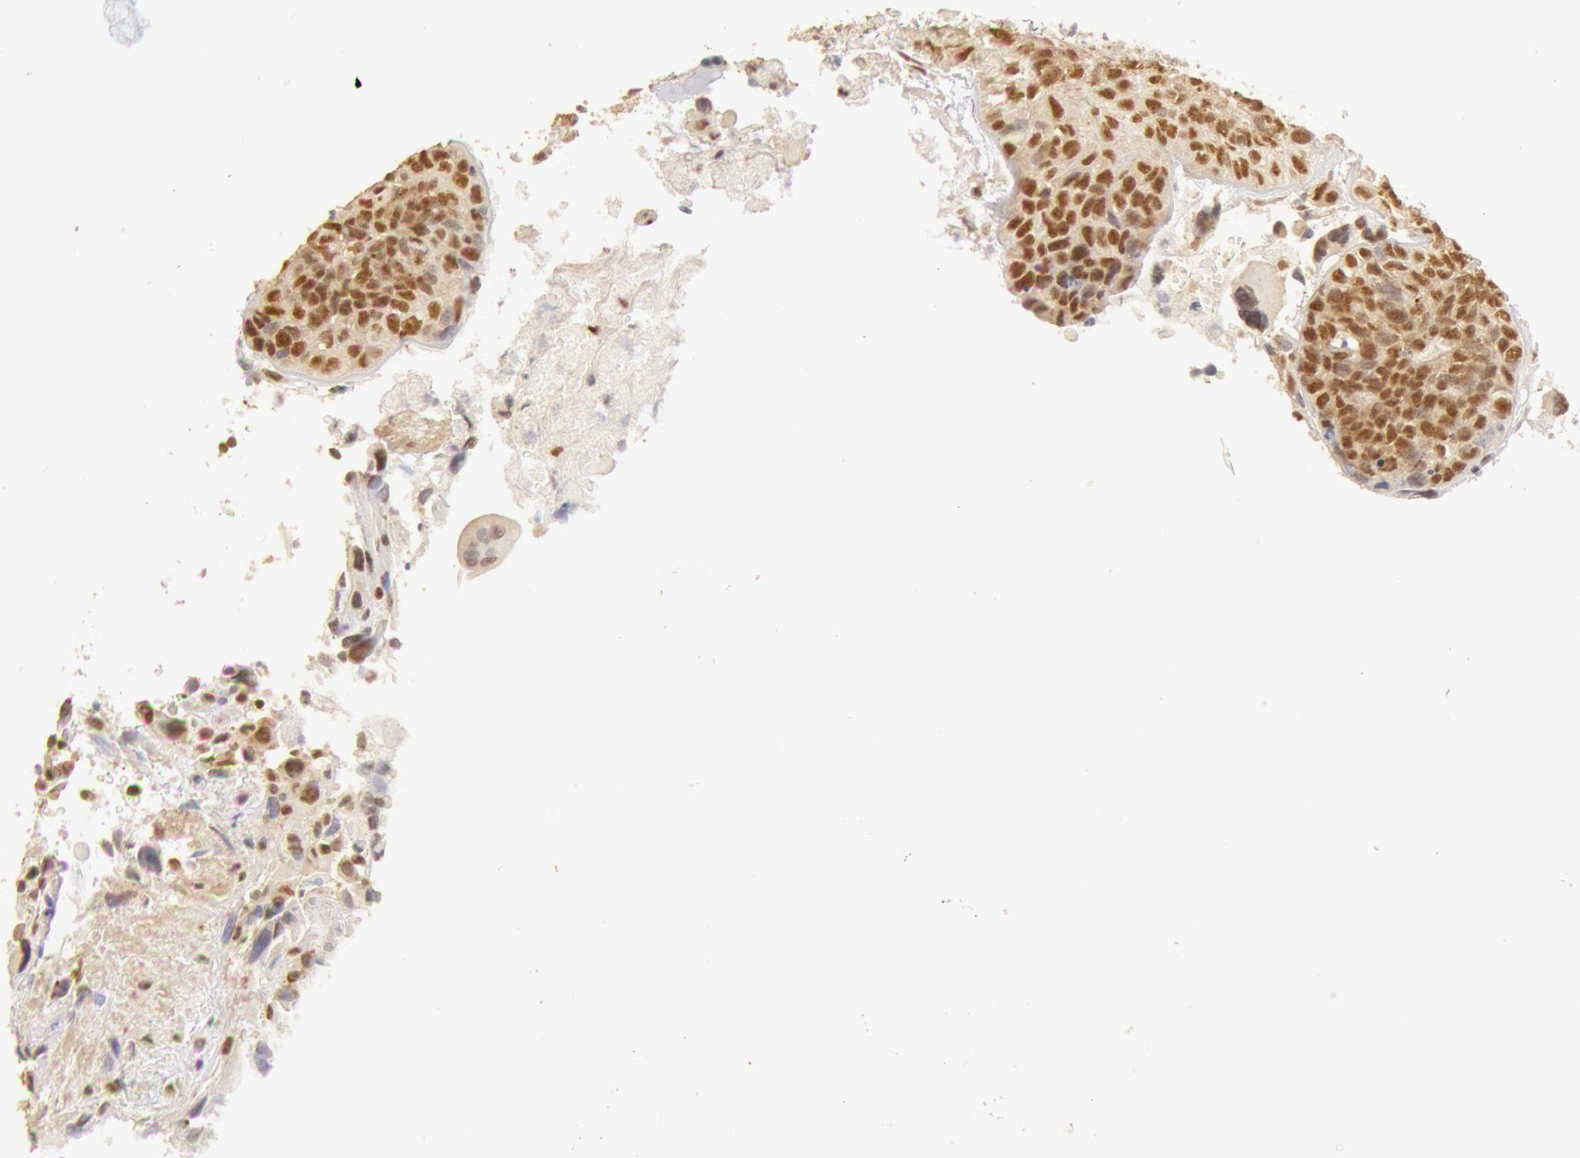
{"staining": {"intensity": "moderate", "quantity": ">75%", "location": "nuclear"}, "tissue": "breast cancer", "cell_type": "Tumor cells", "image_type": "cancer", "snomed": [{"axis": "morphology", "description": "Neoplasm, malignant, NOS"}, {"axis": "topography", "description": "Breast"}], "caption": "Tumor cells exhibit medium levels of moderate nuclear expression in approximately >75% of cells in human malignant neoplasm (breast).", "gene": "SNRNP70", "patient": {"sex": "female", "age": 50}}